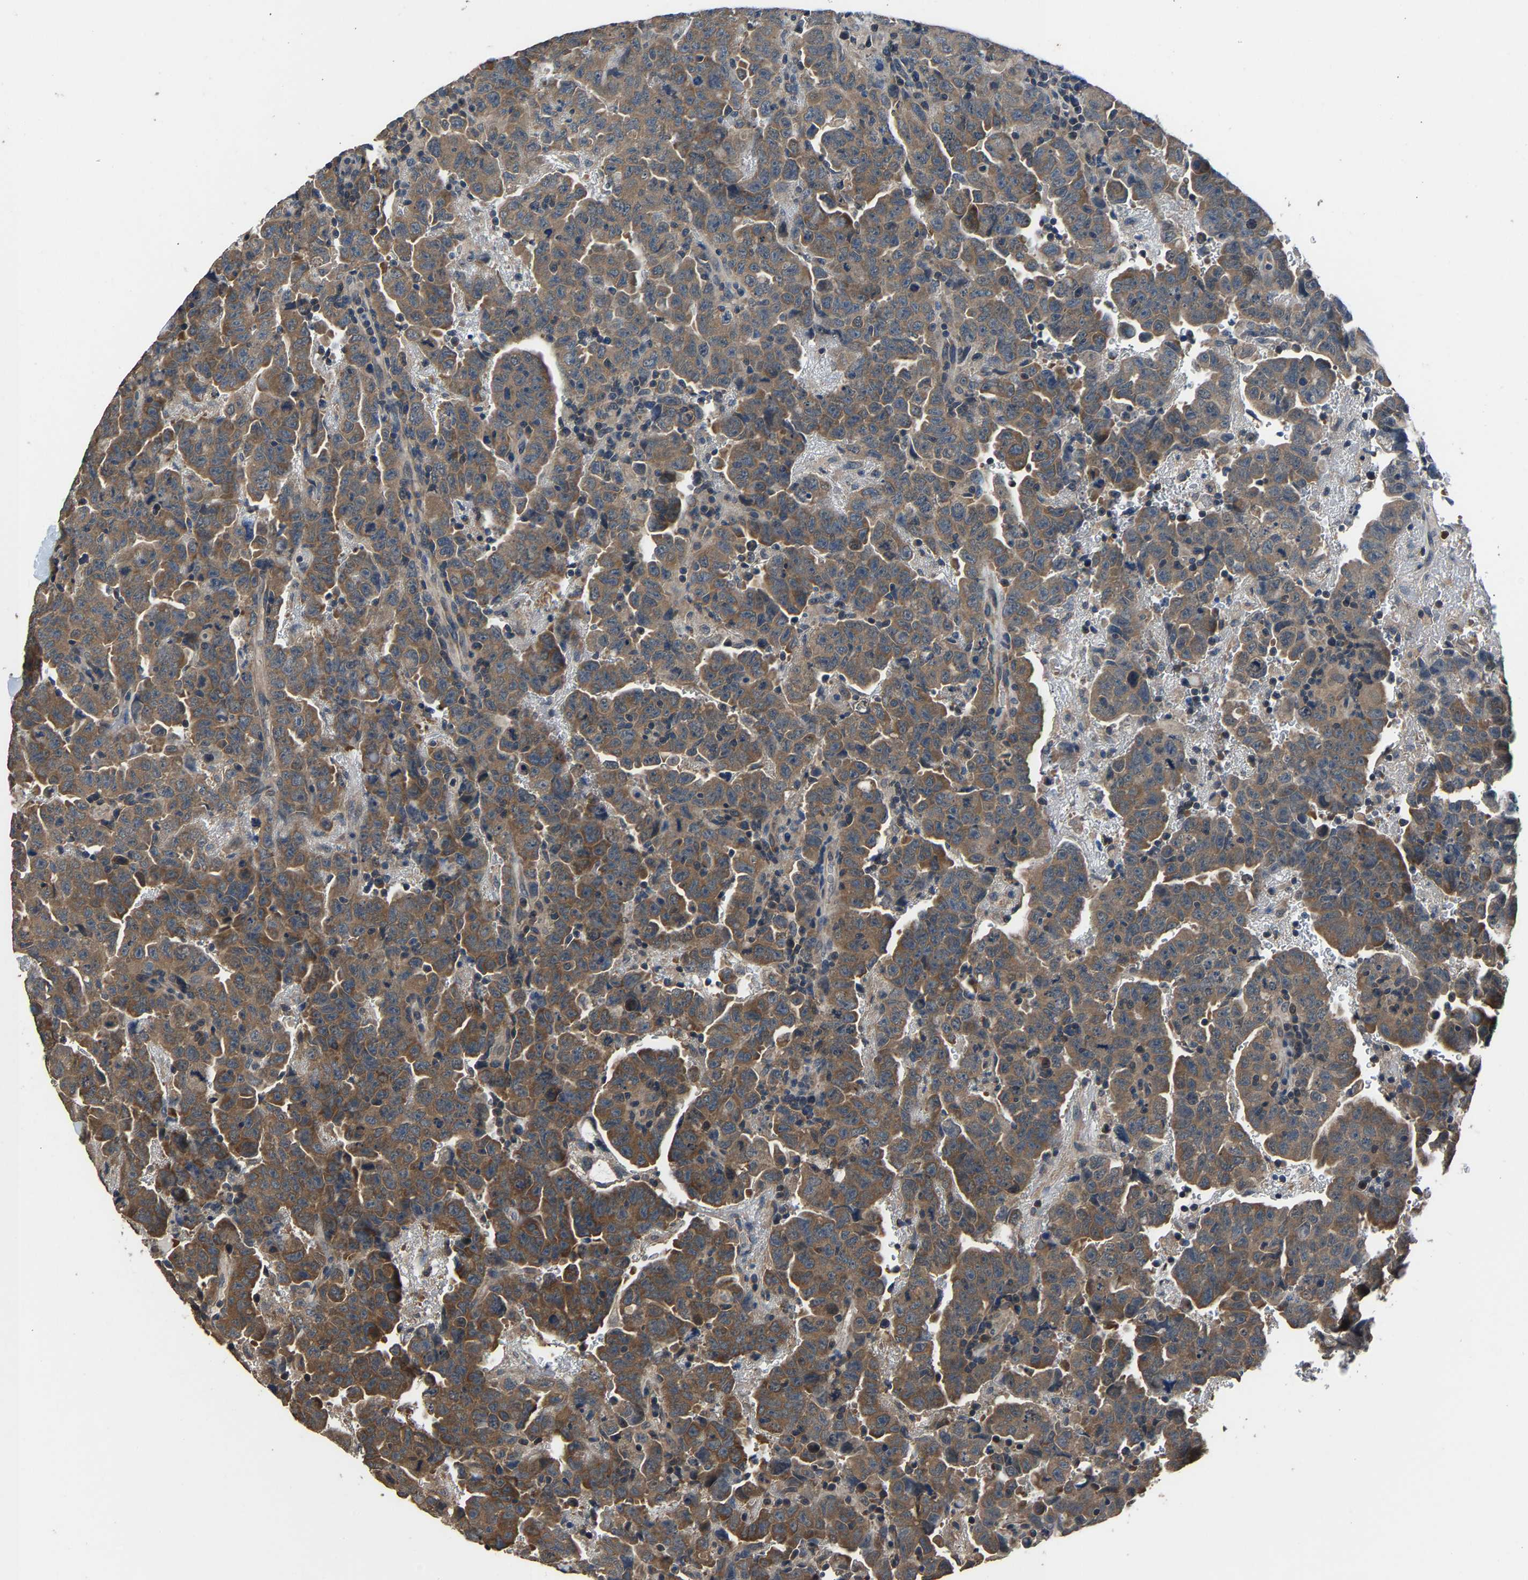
{"staining": {"intensity": "moderate", "quantity": ">75%", "location": "cytoplasmic/membranous"}, "tissue": "testis cancer", "cell_type": "Tumor cells", "image_type": "cancer", "snomed": [{"axis": "morphology", "description": "Carcinoma, Embryonal, NOS"}, {"axis": "topography", "description": "Testis"}], "caption": "Immunohistochemical staining of human testis cancer (embryonal carcinoma) displays moderate cytoplasmic/membranous protein positivity in approximately >75% of tumor cells.", "gene": "ABCC9", "patient": {"sex": "male", "age": 28}}